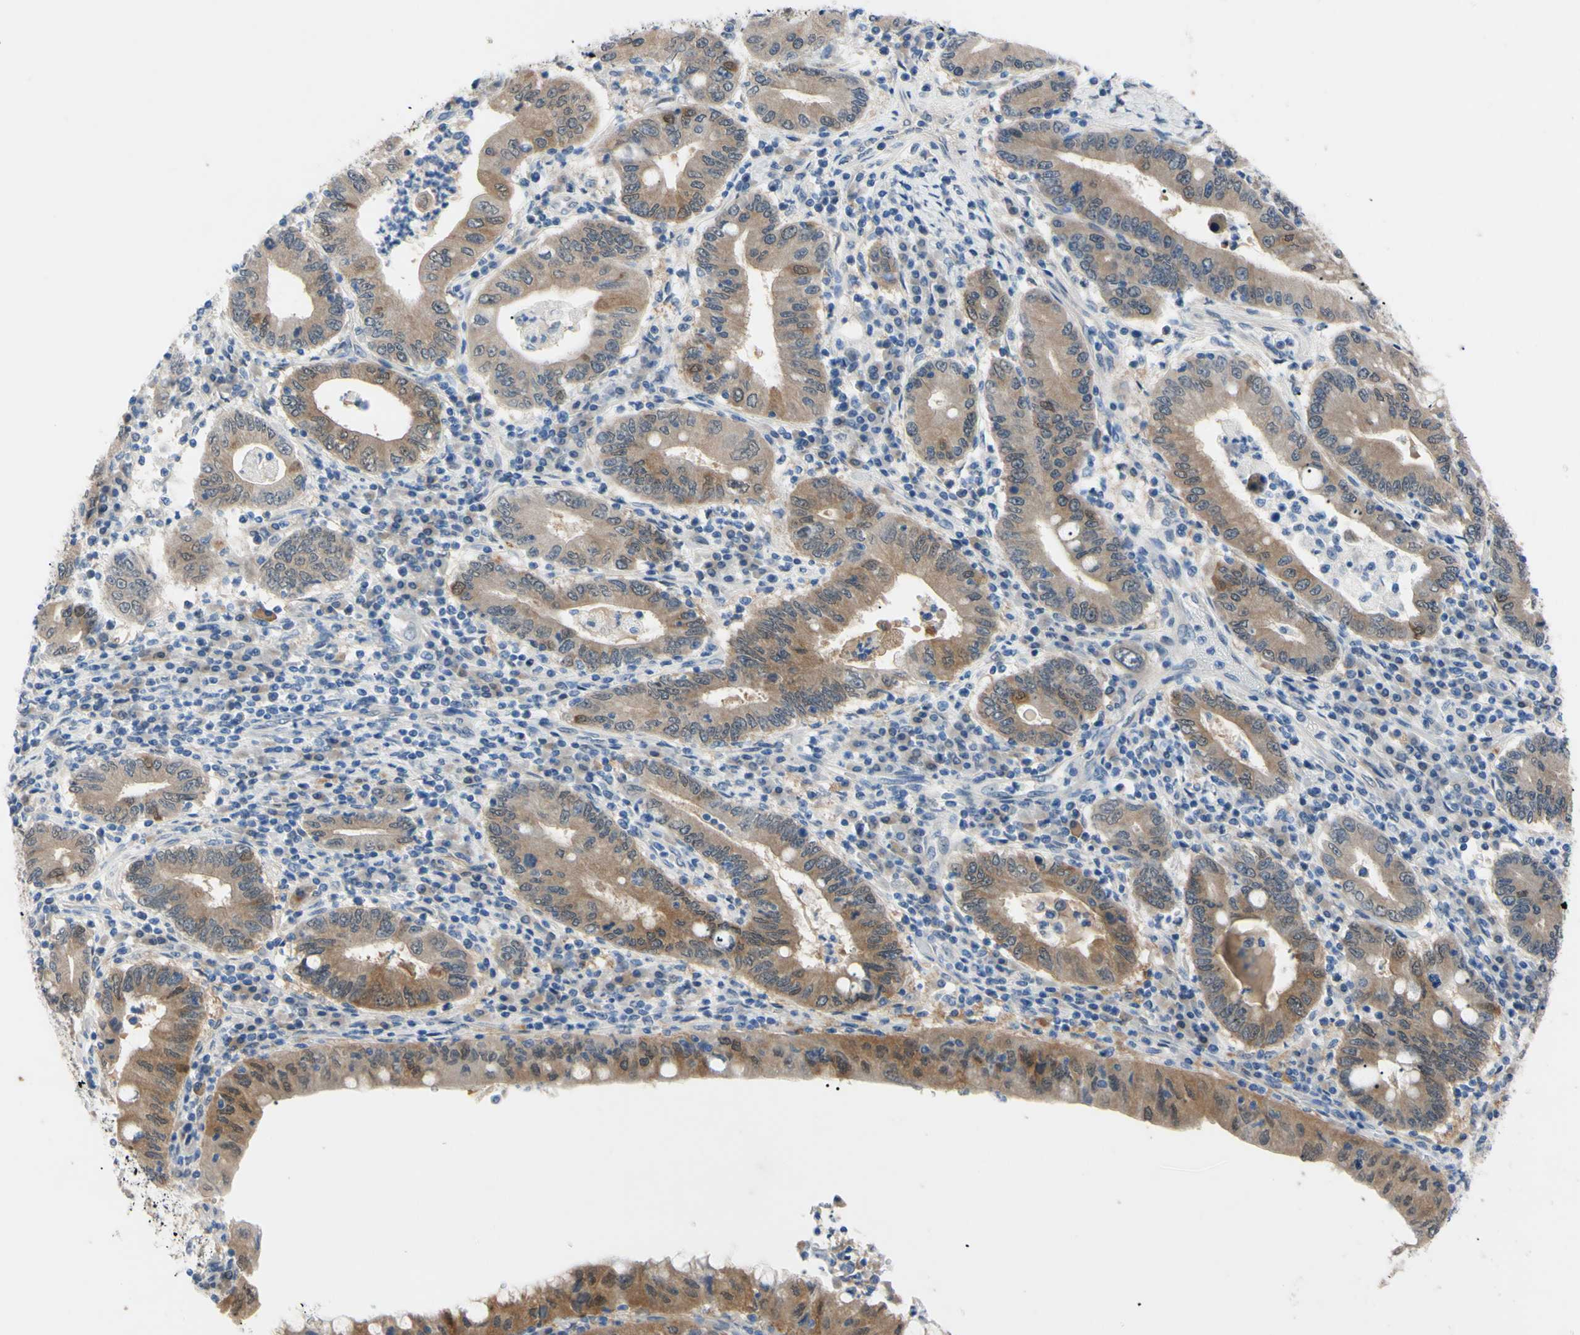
{"staining": {"intensity": "moderate", "quantity": "25%-75%", "location": "cytoplasmic/membranous"}, "tissue": "stomach cancer", "cell_type": "Tumor cells", "image_type": "cancer", "snomed": [{"axis": "morphology", "description": "Normal tissue, NOS"}, {"axis": "morphology", "description": "Adenocarcinoma, NOS"}, {"axis": "topography", "description": "Esophagus"}, {"axis": "topography", "description": "Stomach, upper"}, {"axis": "topography", "description": "Peripheral nerve tissue"}], "caption": "High-magnification brightfield microscopy of stomach cancer (adenocarcinoma) stained with DAB (brown) and counterstained with hematoxylin (blue). tumor cells exhibit moderate cytoplasmic/membranous positivity is present in approximately25%-75% of cells.", "gene": "NOL3", "patient": {"sex": "male", "age": 62}}